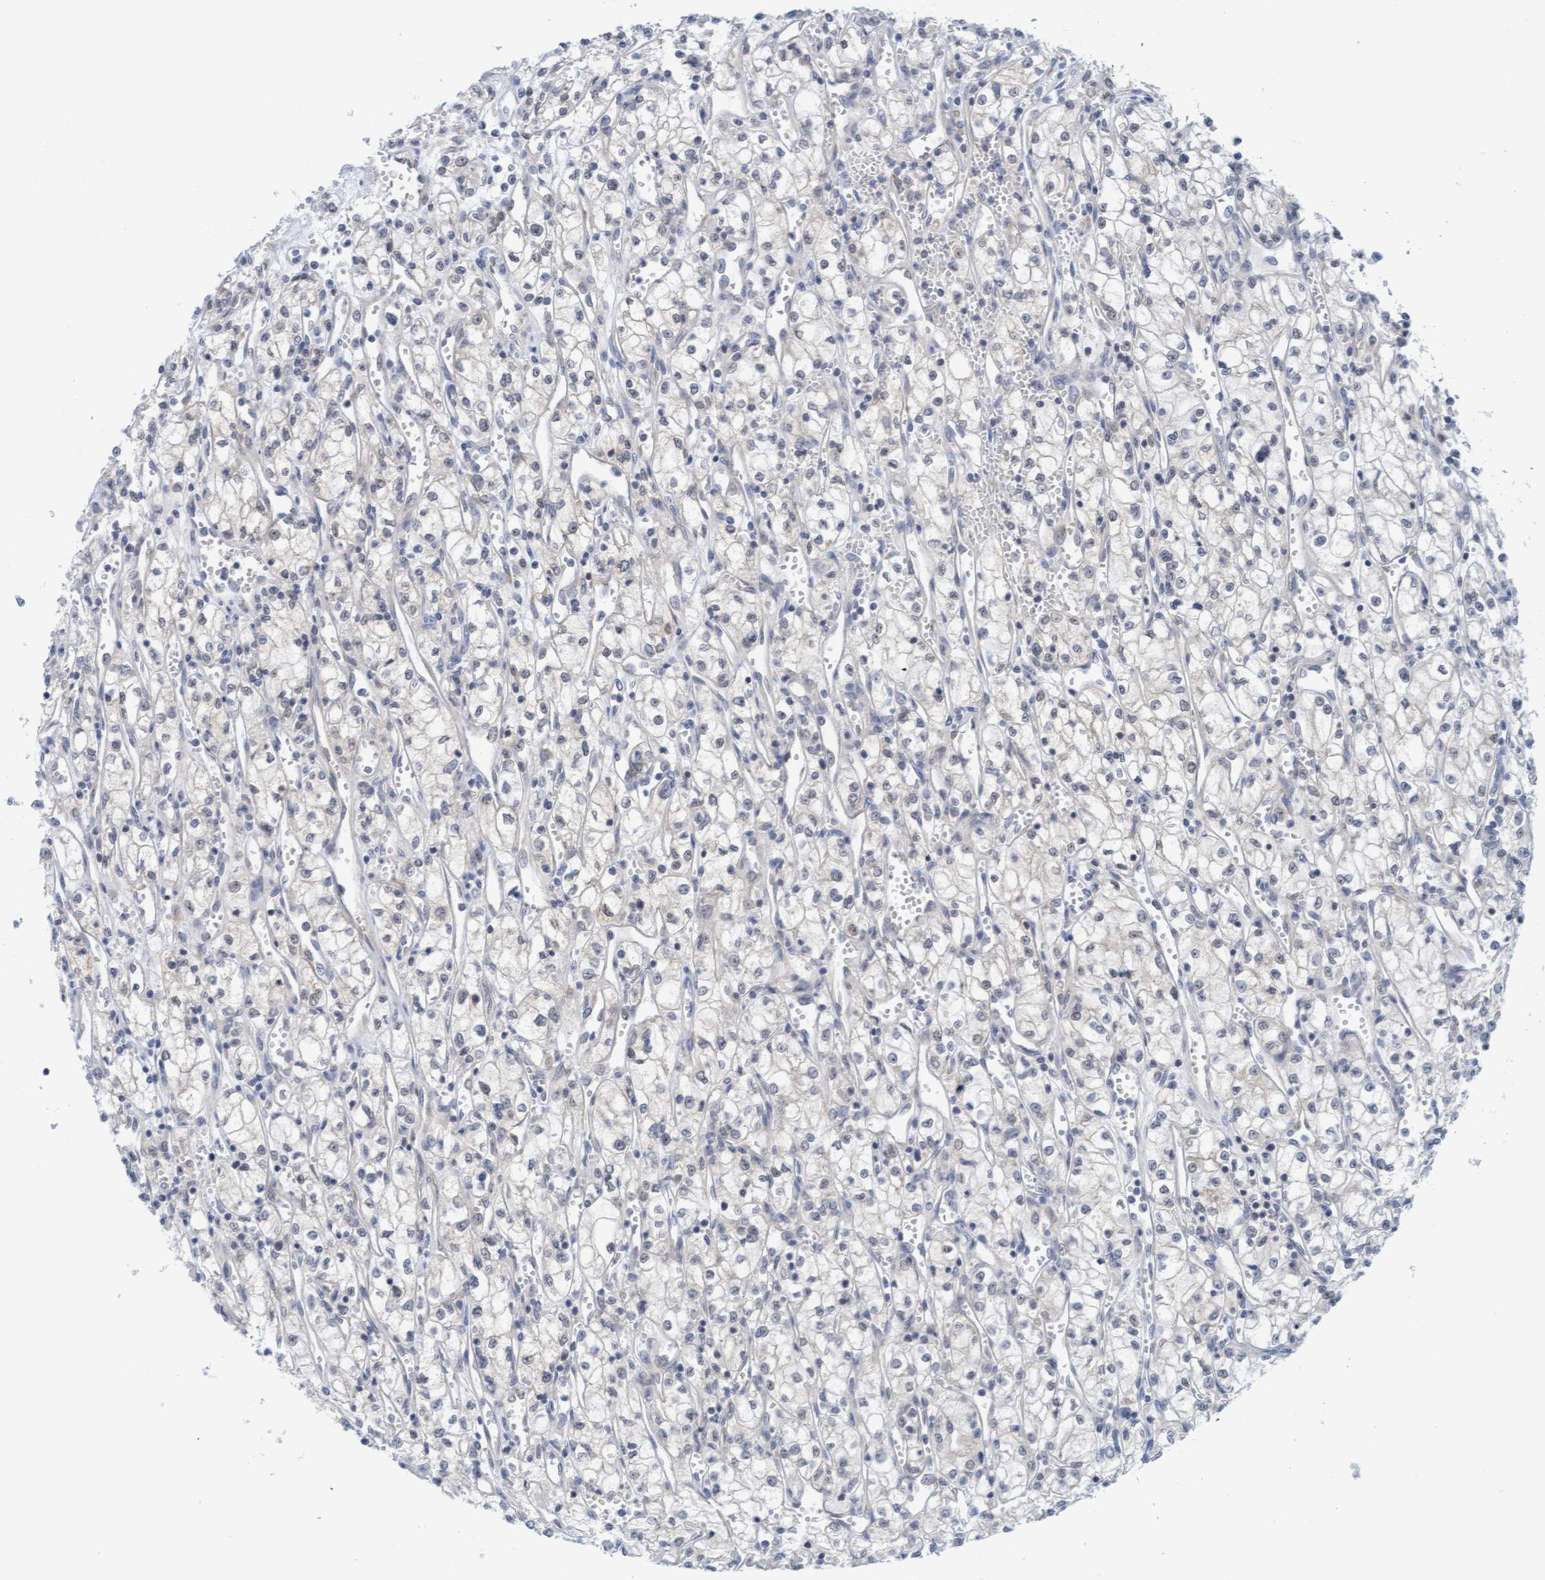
{"staining": {"intensity": "negative", "quantity": "none", "location": "none"}, "tissue": "renal cancer", "cell_type": "Tumor cells", "image_type": "cancer", "snomed": [{"axis": "morphology", "description": "Adenocarcinoma, NOS"}, {"axis": "topography", "description": "Kidney"}], "caption": "DAB immunohistochemical staining of adenocarcinoma (renal) exhibits no significant positivity in tumor cells.", "gene": "AMZ2", "patient": {"sex": "male", "age": 59}}